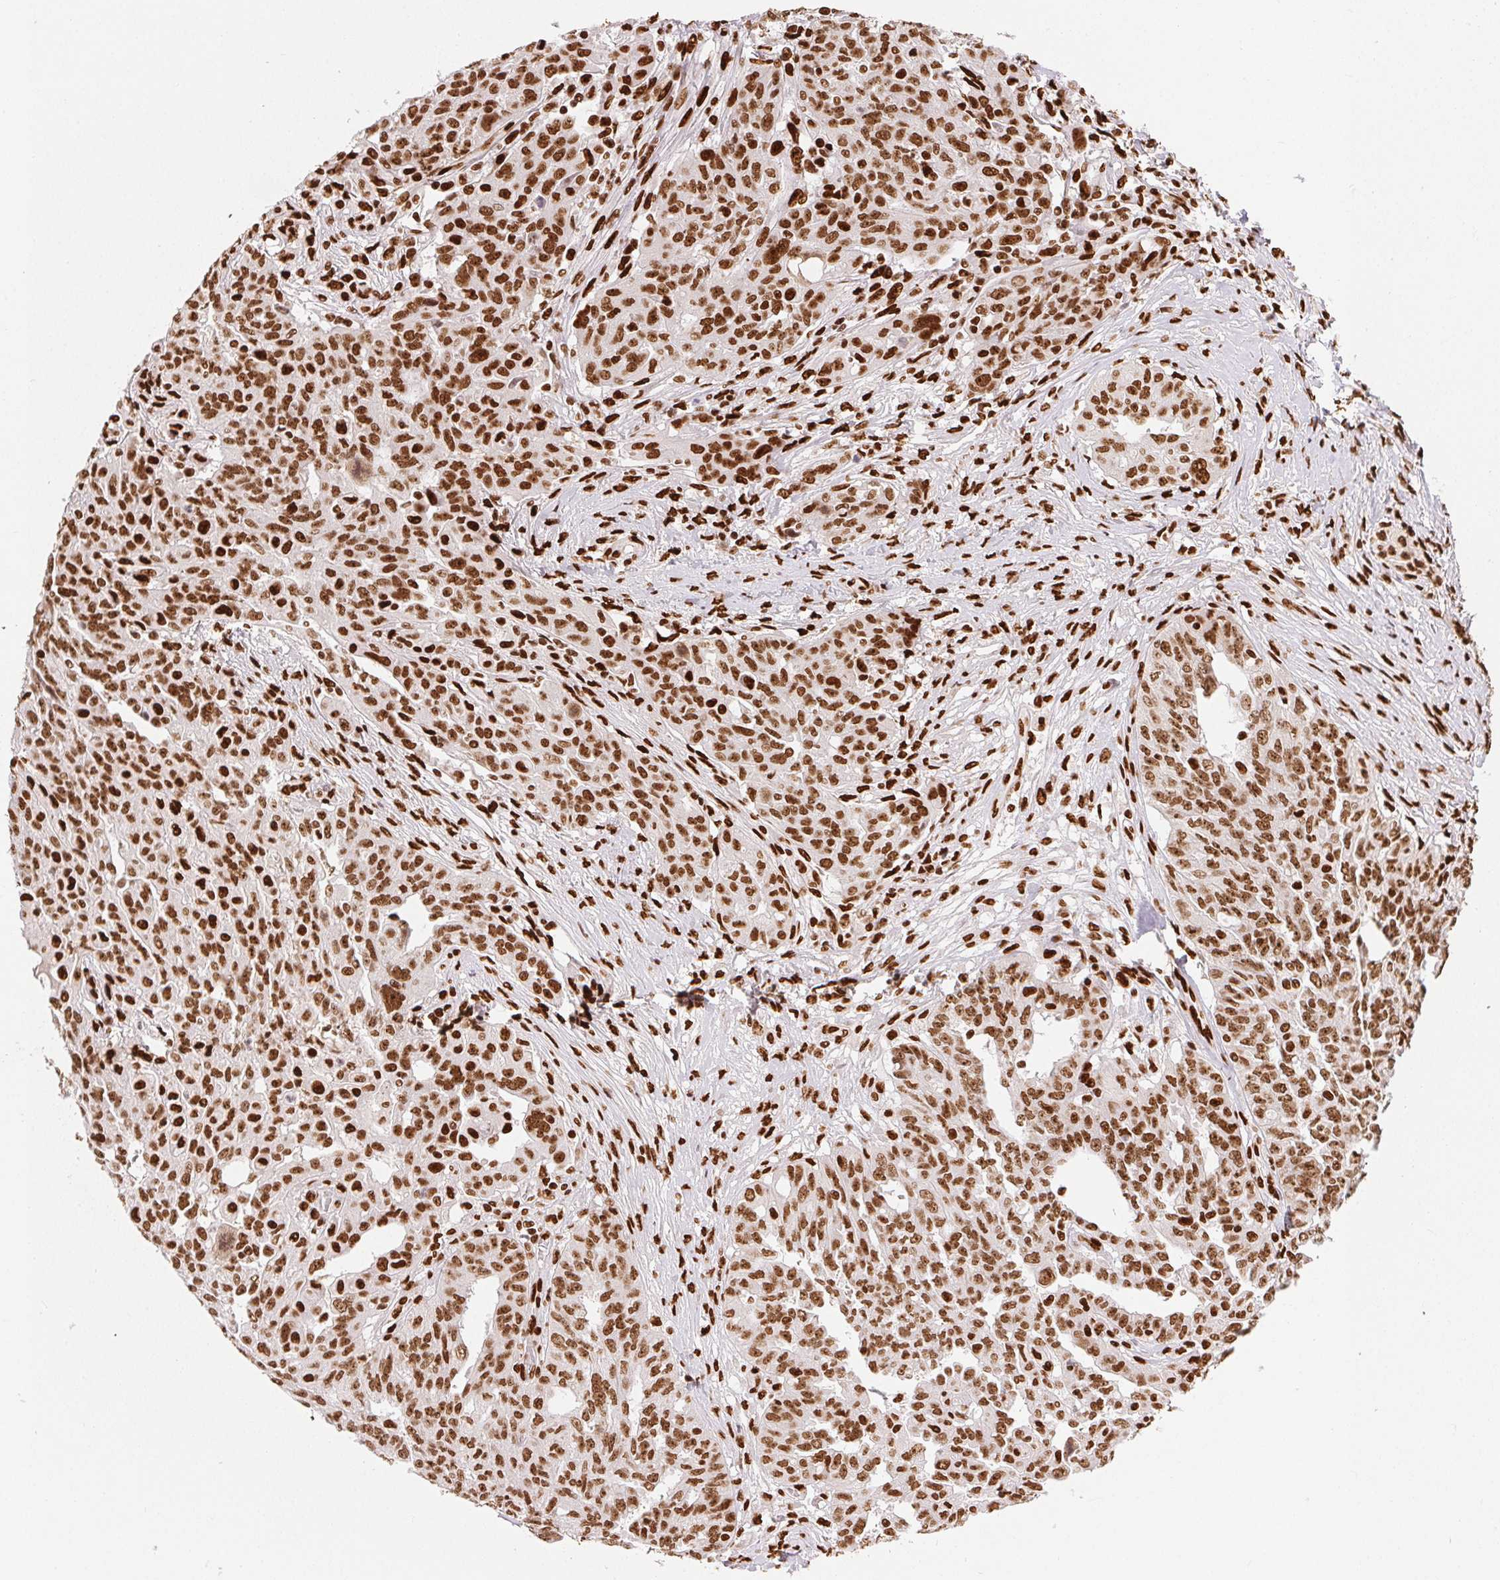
{"staining": {"intensity": "moderate", "quantity": ">75%", "location": "nuclear"}, "tissue": "ovarian cancer", "cell_type": "Tumor cells", "image_type": "cancer", "snomed": [{"axis": "morphology", "description": "Cystadenocarcinoma, serous, NOS"}, {"axis": "topography", "description": "Ovary"}], "caption": "Protein staining exhibits moderate nuclear expression in approximately >75% of tumor cells in serous cystadenocarcinoma (ovarian).", "gene": "ZNF80", "patient": {"sex": "female", "age": 67}}